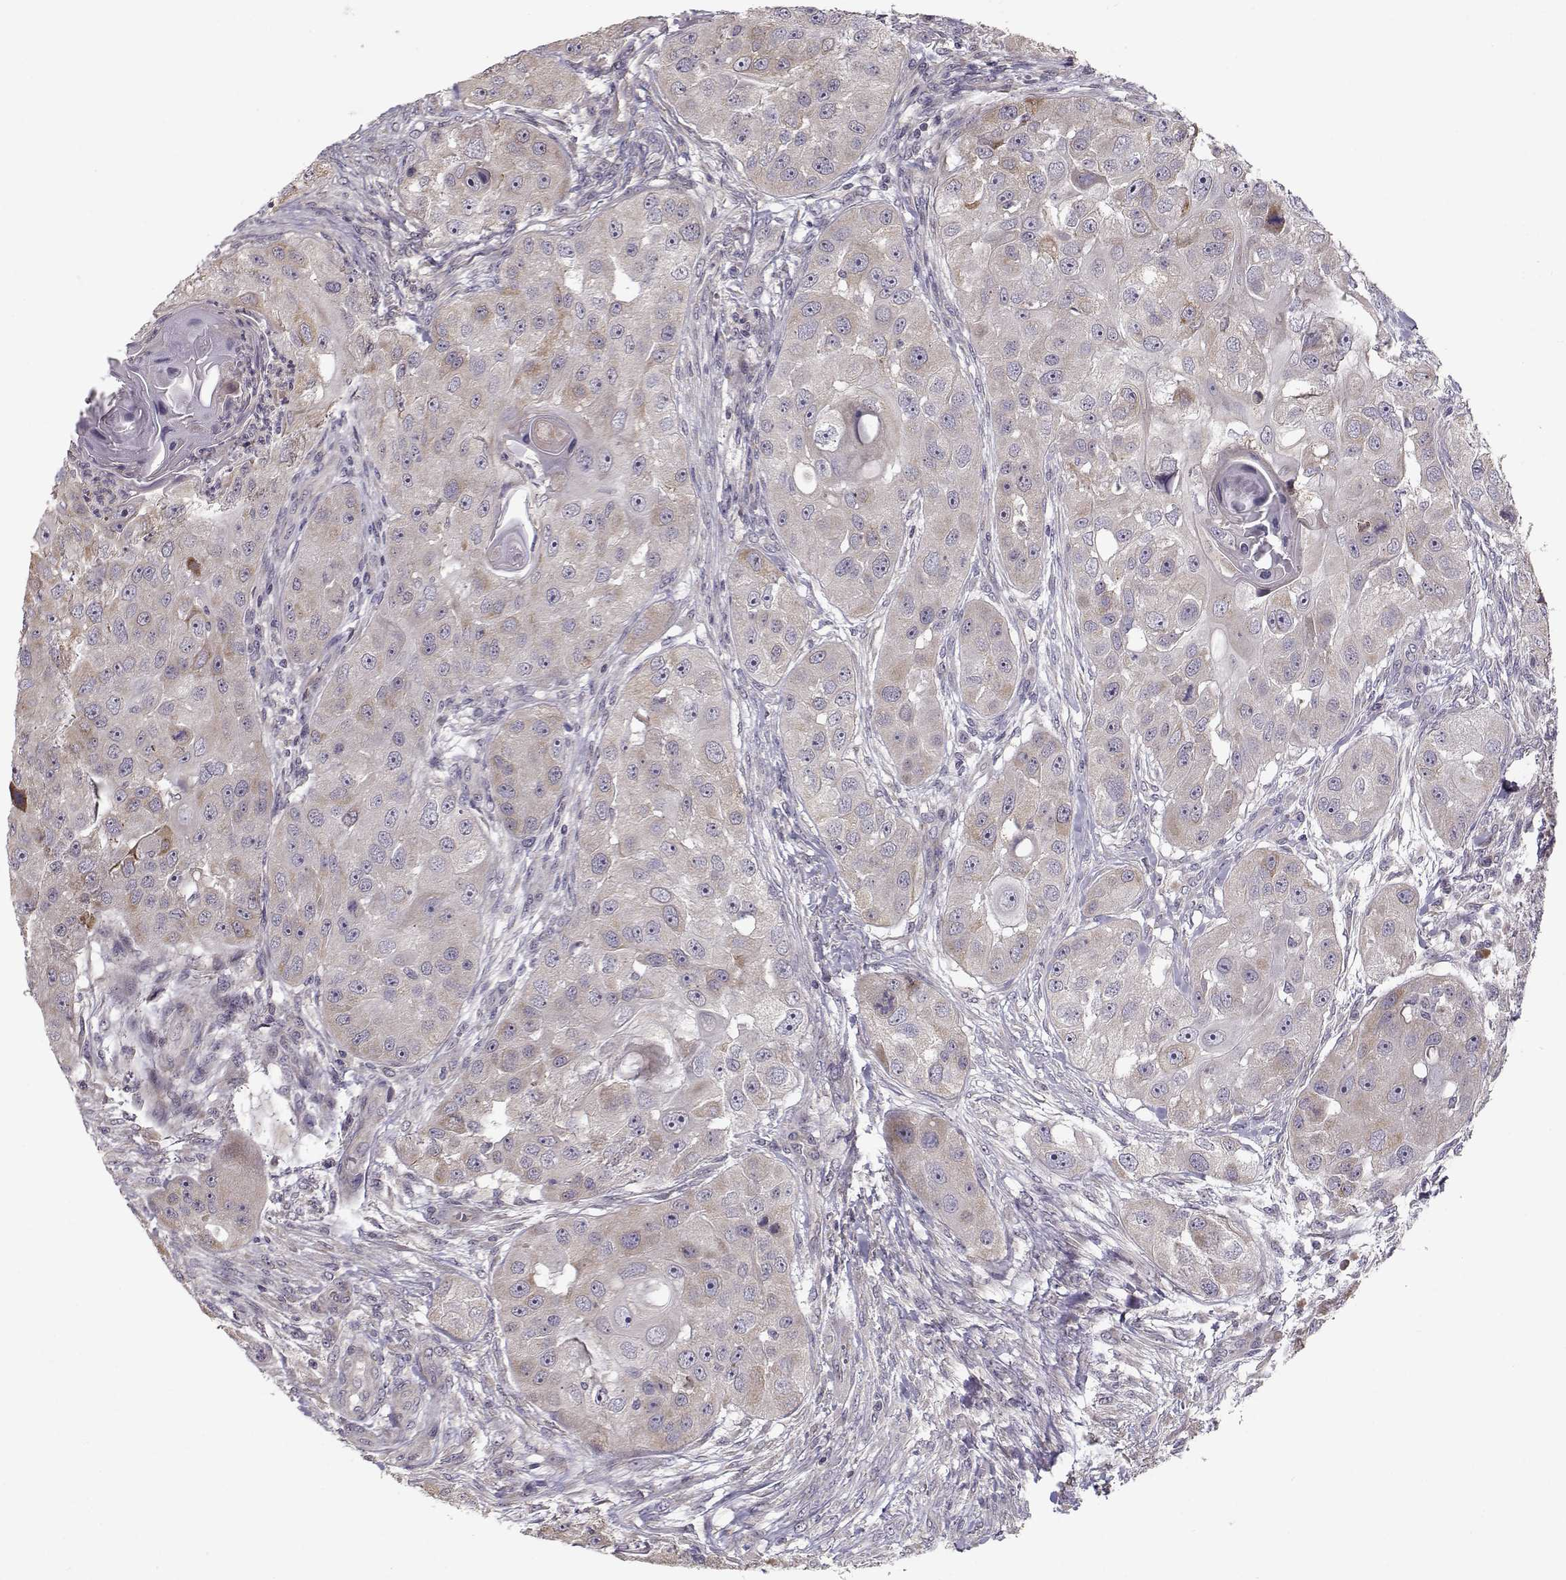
{"staining": {"intensity": "weak", "quantity": "<25%", "location": "cytoplasmic/membranous"}, "tissue": "head and neck cancer", "cell_type": "Tumor cells", "image_type": "cancer", "snomed": [{"axis": "morphology", "description": "Squamous cell carcinoma, NOS"}, {"axis": "topography", "description": "Head-Neck"}], "caption": "A high-resolution micrograph shows IHC staining of head and neck cancer, which shows no significant staining in tumor cells. (Stains: DAB immunohistochemistry (IHC) with hematoxylin counter stain, Microscopy: brightfield microscopy at high magnification).", "gene": "ENTPD8", "patient": {"sex": "male", "age": 51}}